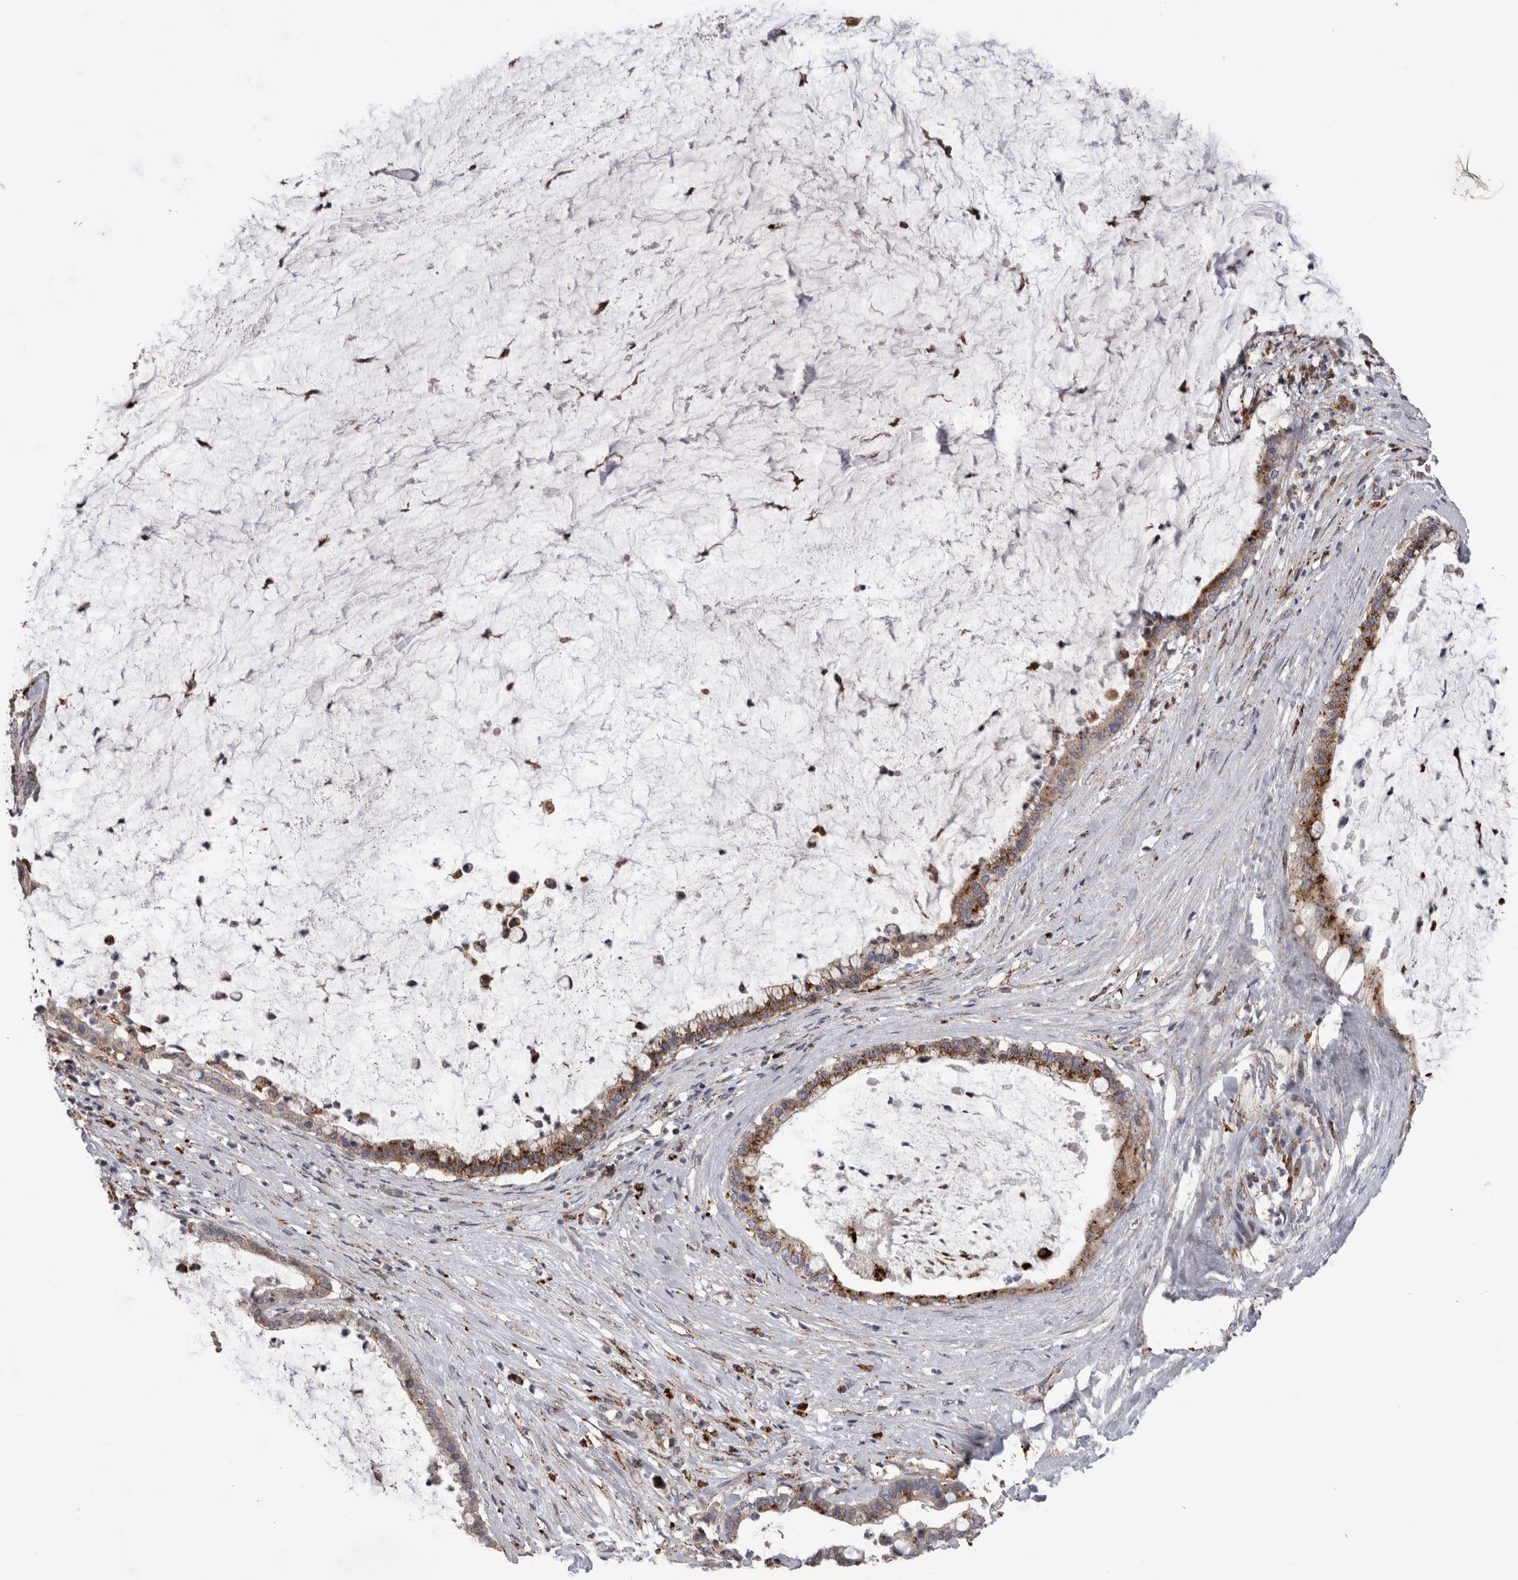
{"staining": {"intensity": "moderate", "quantity": ">75%", "location": "cytoplasmic/membranous"}, "tissue": "pancreatic cancer", "cell_type": "Tumor cells", "image_type": "cancer", "snomed": [{"axis": "morphology", "description": "Adenocarcinoma, NOS"}, {"axis": "topography", "description": "Pancreas"}], "caption": "Pancreatic adenocarcinoma was stained to show a protein in brown. There is medium levels of moderate cytoplasmic/membranous expression in about >75% of tumor cells.", "gene": "CTSZ", "patient": {"sex": "male", "age": 41}}